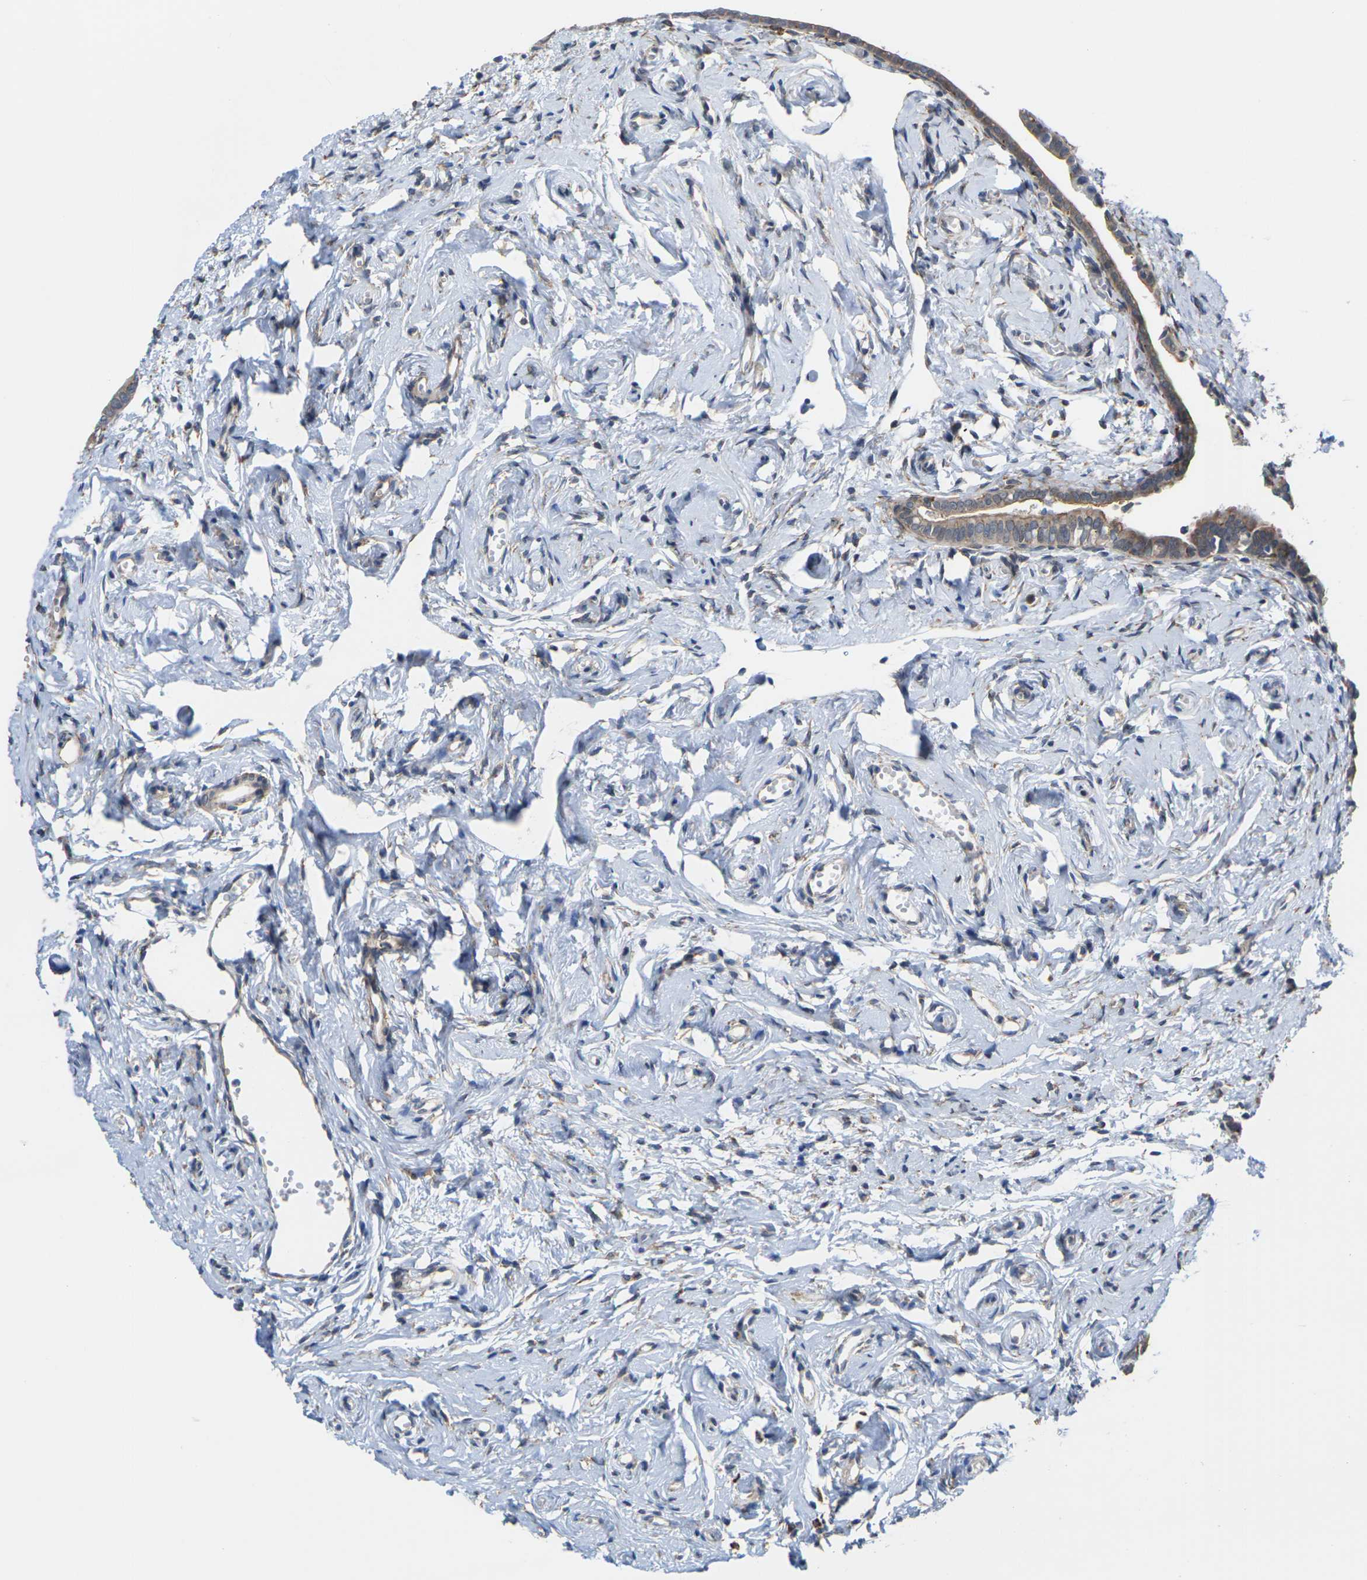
{"staining": {"intensity": "moderate", "quantity": ">75%", "location": "cytoplasmic/membranous"}, "tissue": "fallopian tube", "cell_type": "Glandular cells", "image_type": "normal", "snomed": [{"axis": "morphology", "description": "Normal tissue, NOS"}, {"axis": "topography", "description": "Fallopian tube"}], "caption": "Immunohistochemical staining of normal human fallopian tube shows moderate cytoplasmic/membranous protein expression in approximately >75% of glandular cells.", "gene": "PDZK1IP1", "patient": {"sex": "female", "age": 71}}